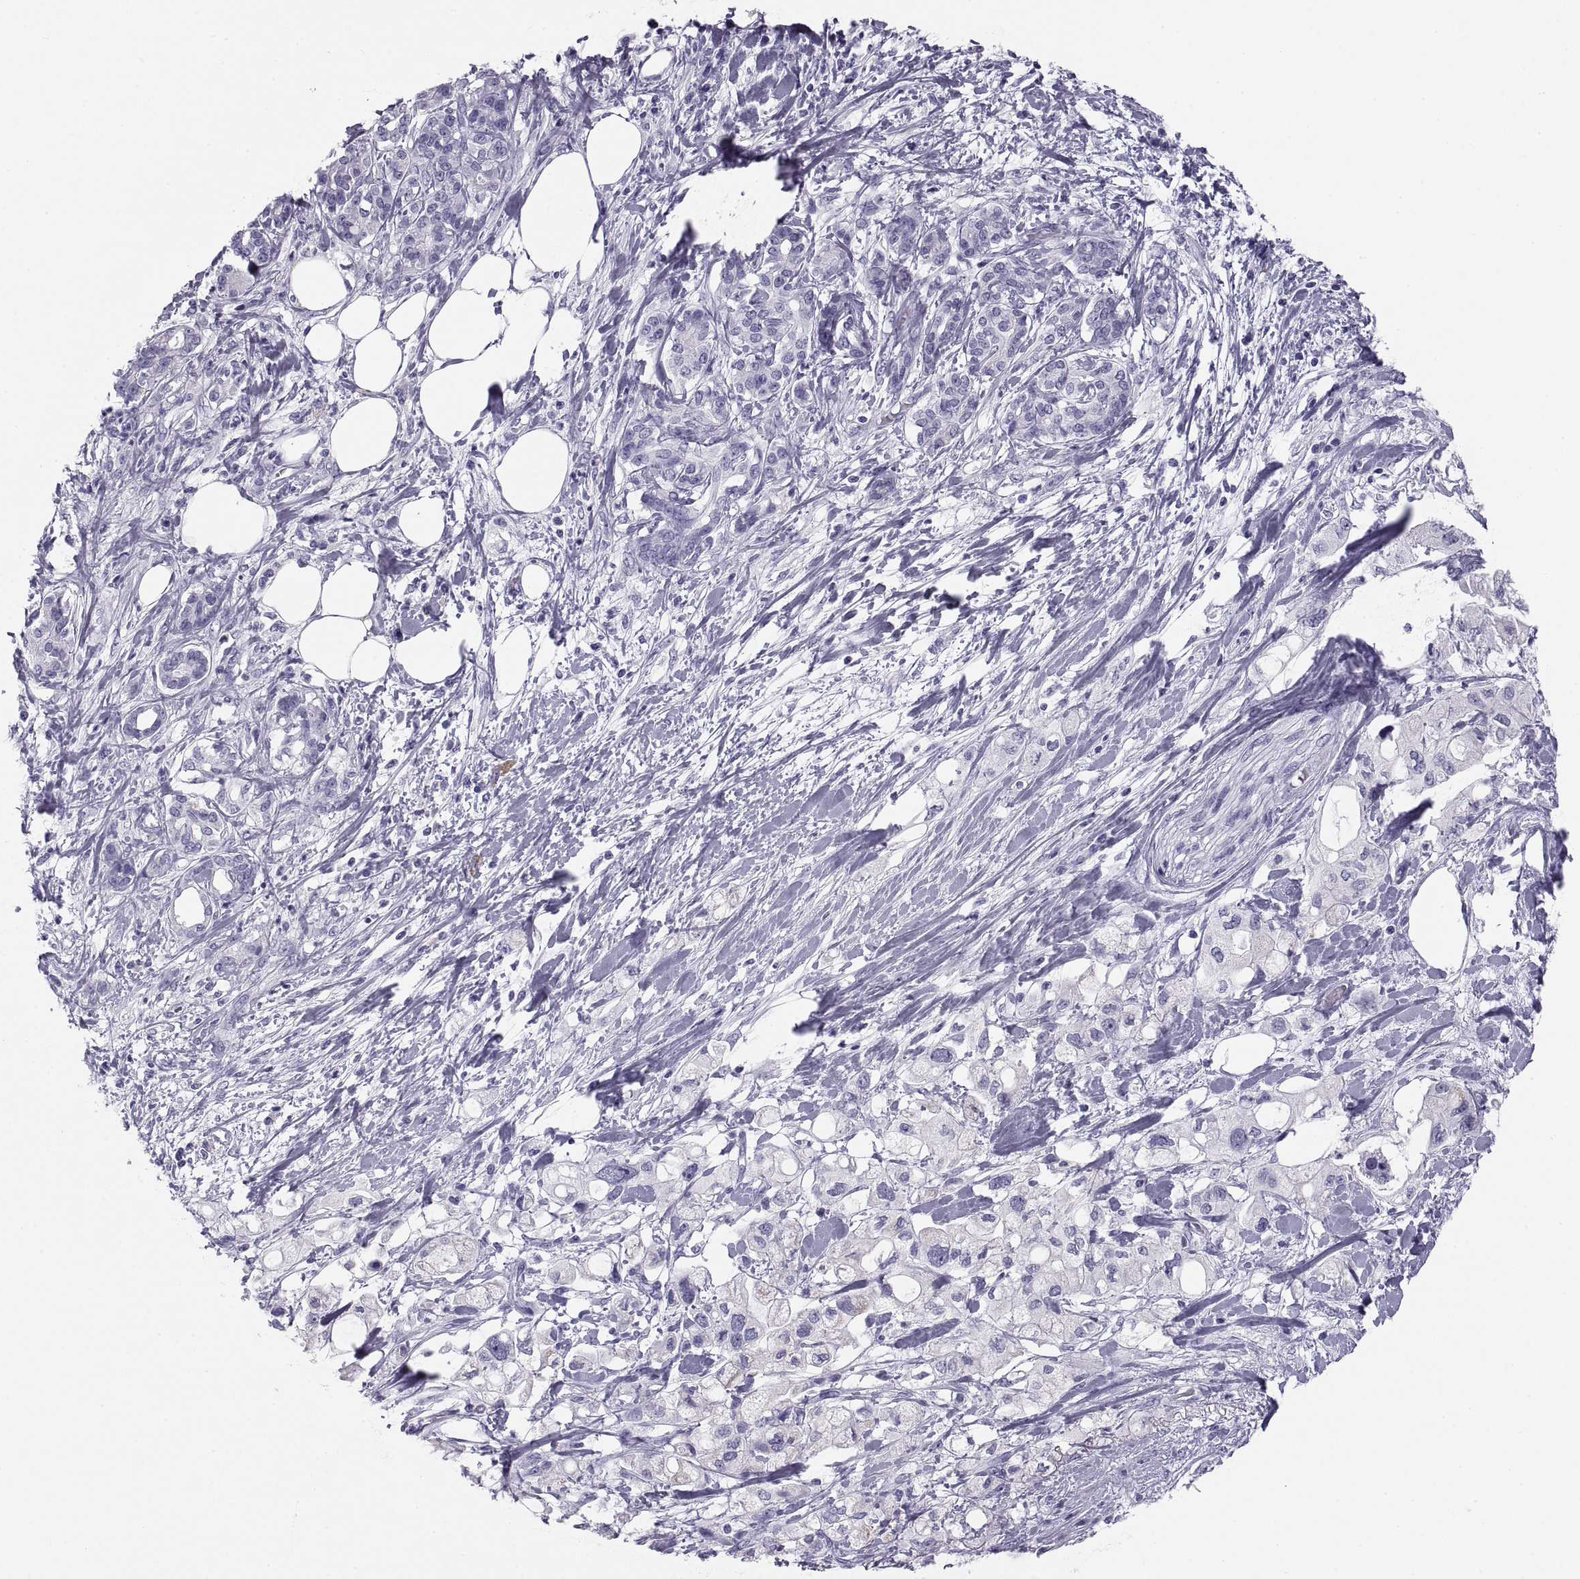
{"staining": {"intensity": "negative", "quantity": "none", "location": "none"}, "tissue": "pancreatic cancer", "cell_type": "Tumor cells", "image_type": "cancer", "snomed": [{"axis": "morphology", "description": "Adenocarcinoma, NOS"}, {"axis": "topography", "description": "Pancreas"}], "caption": "Pancreatic cancer (adenocarcinoma) stained for a protein using immunohistochemistry (IHC) demonstrates no positivity tumor cells.", "gene": "PAX2", "patient": {"sex": "female", "age": 56}}